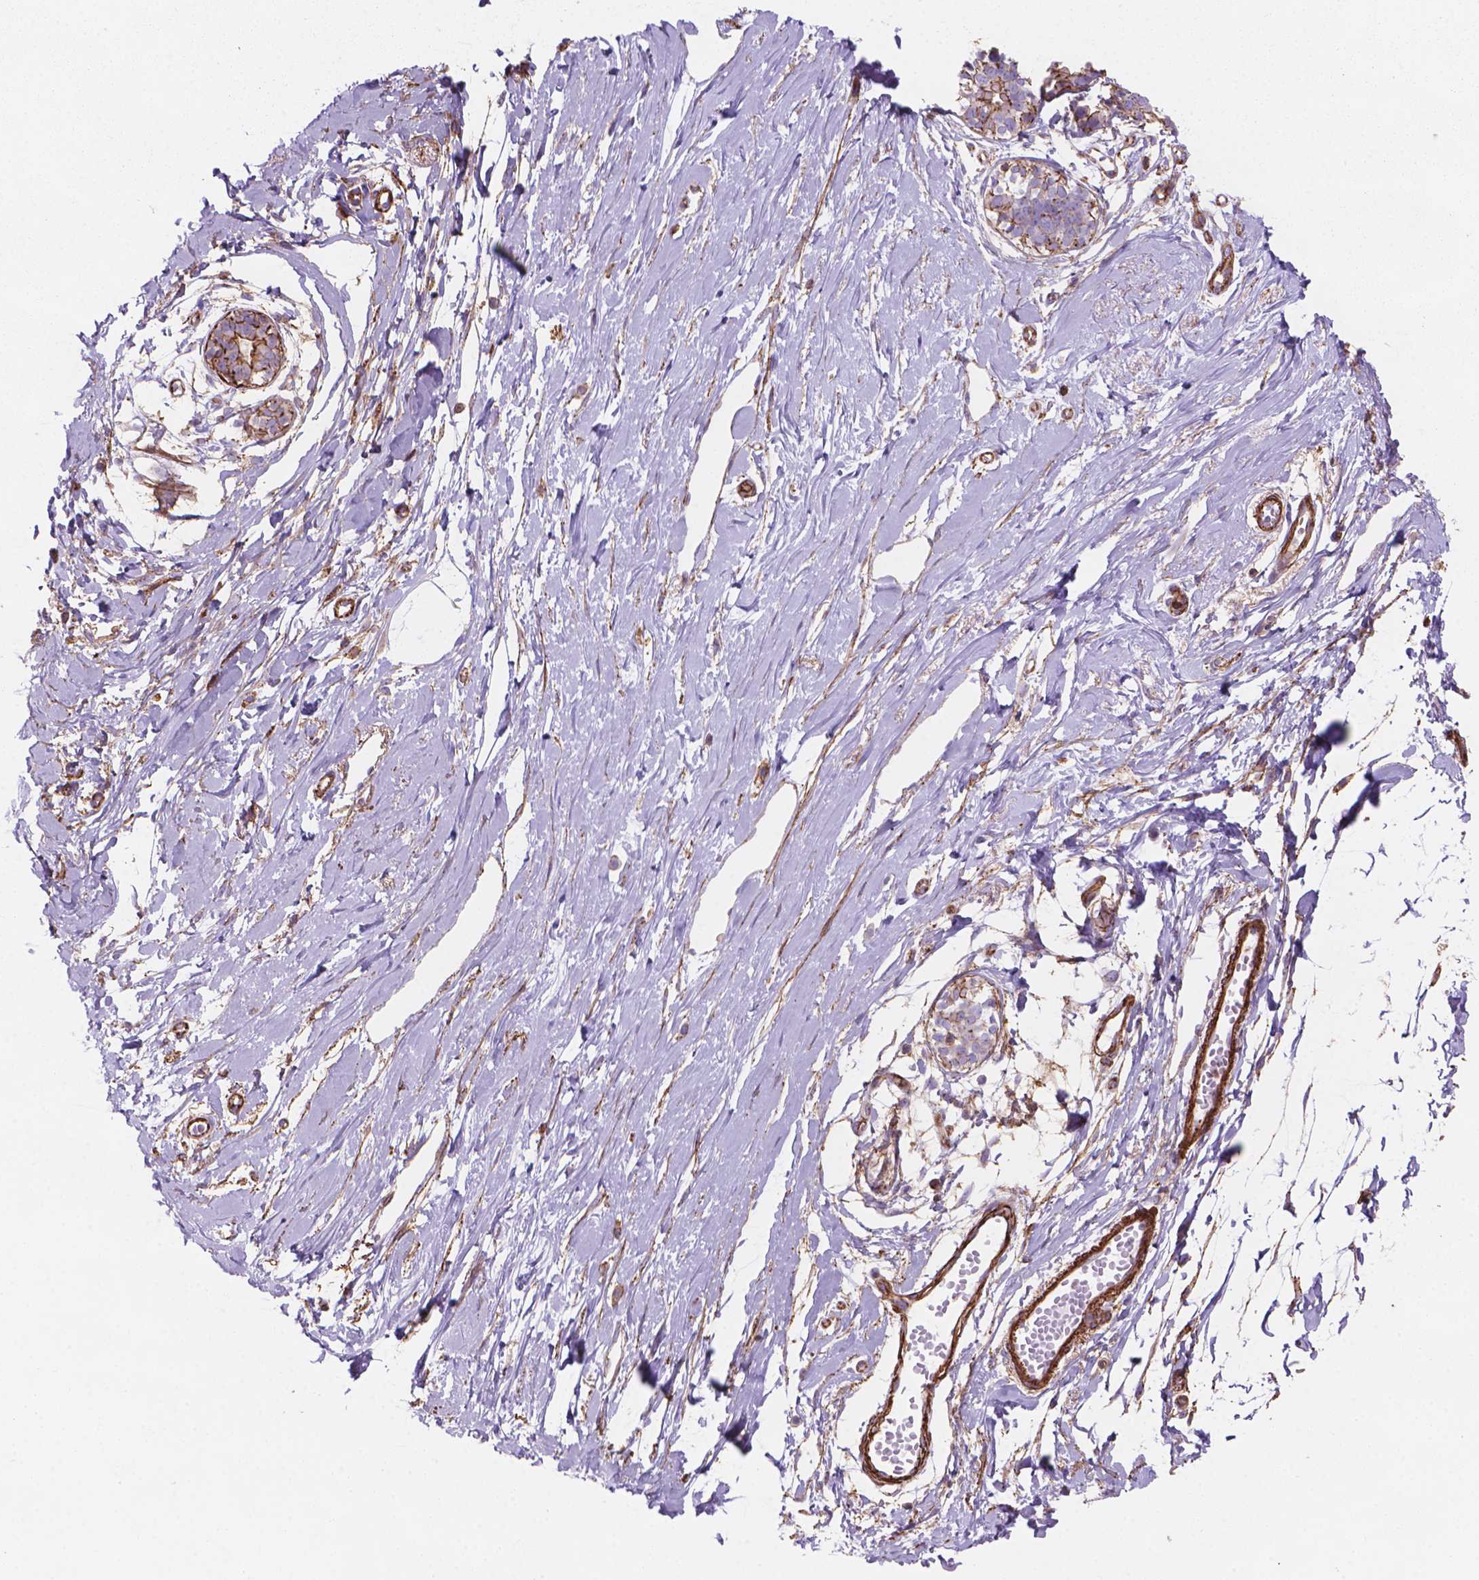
{"staining": {"intensity": "negative", "quantity": "none", "location": "none"}, "tissue": "breast", "cell_type": "Adipocytes", "image_type": "normal", "snomed": [{"axis": "morphology", "description": "Normal tissue, NOS"}, {"axis": "topography", "description": "Breast"}], "caption": "Adipocytes show no significant expression in unremarkable breast. (DAB immunohistochemistry with hematoxylin counter stain).", "gene": "PATJ", "patient": {"sex": "female", "age": 49}}